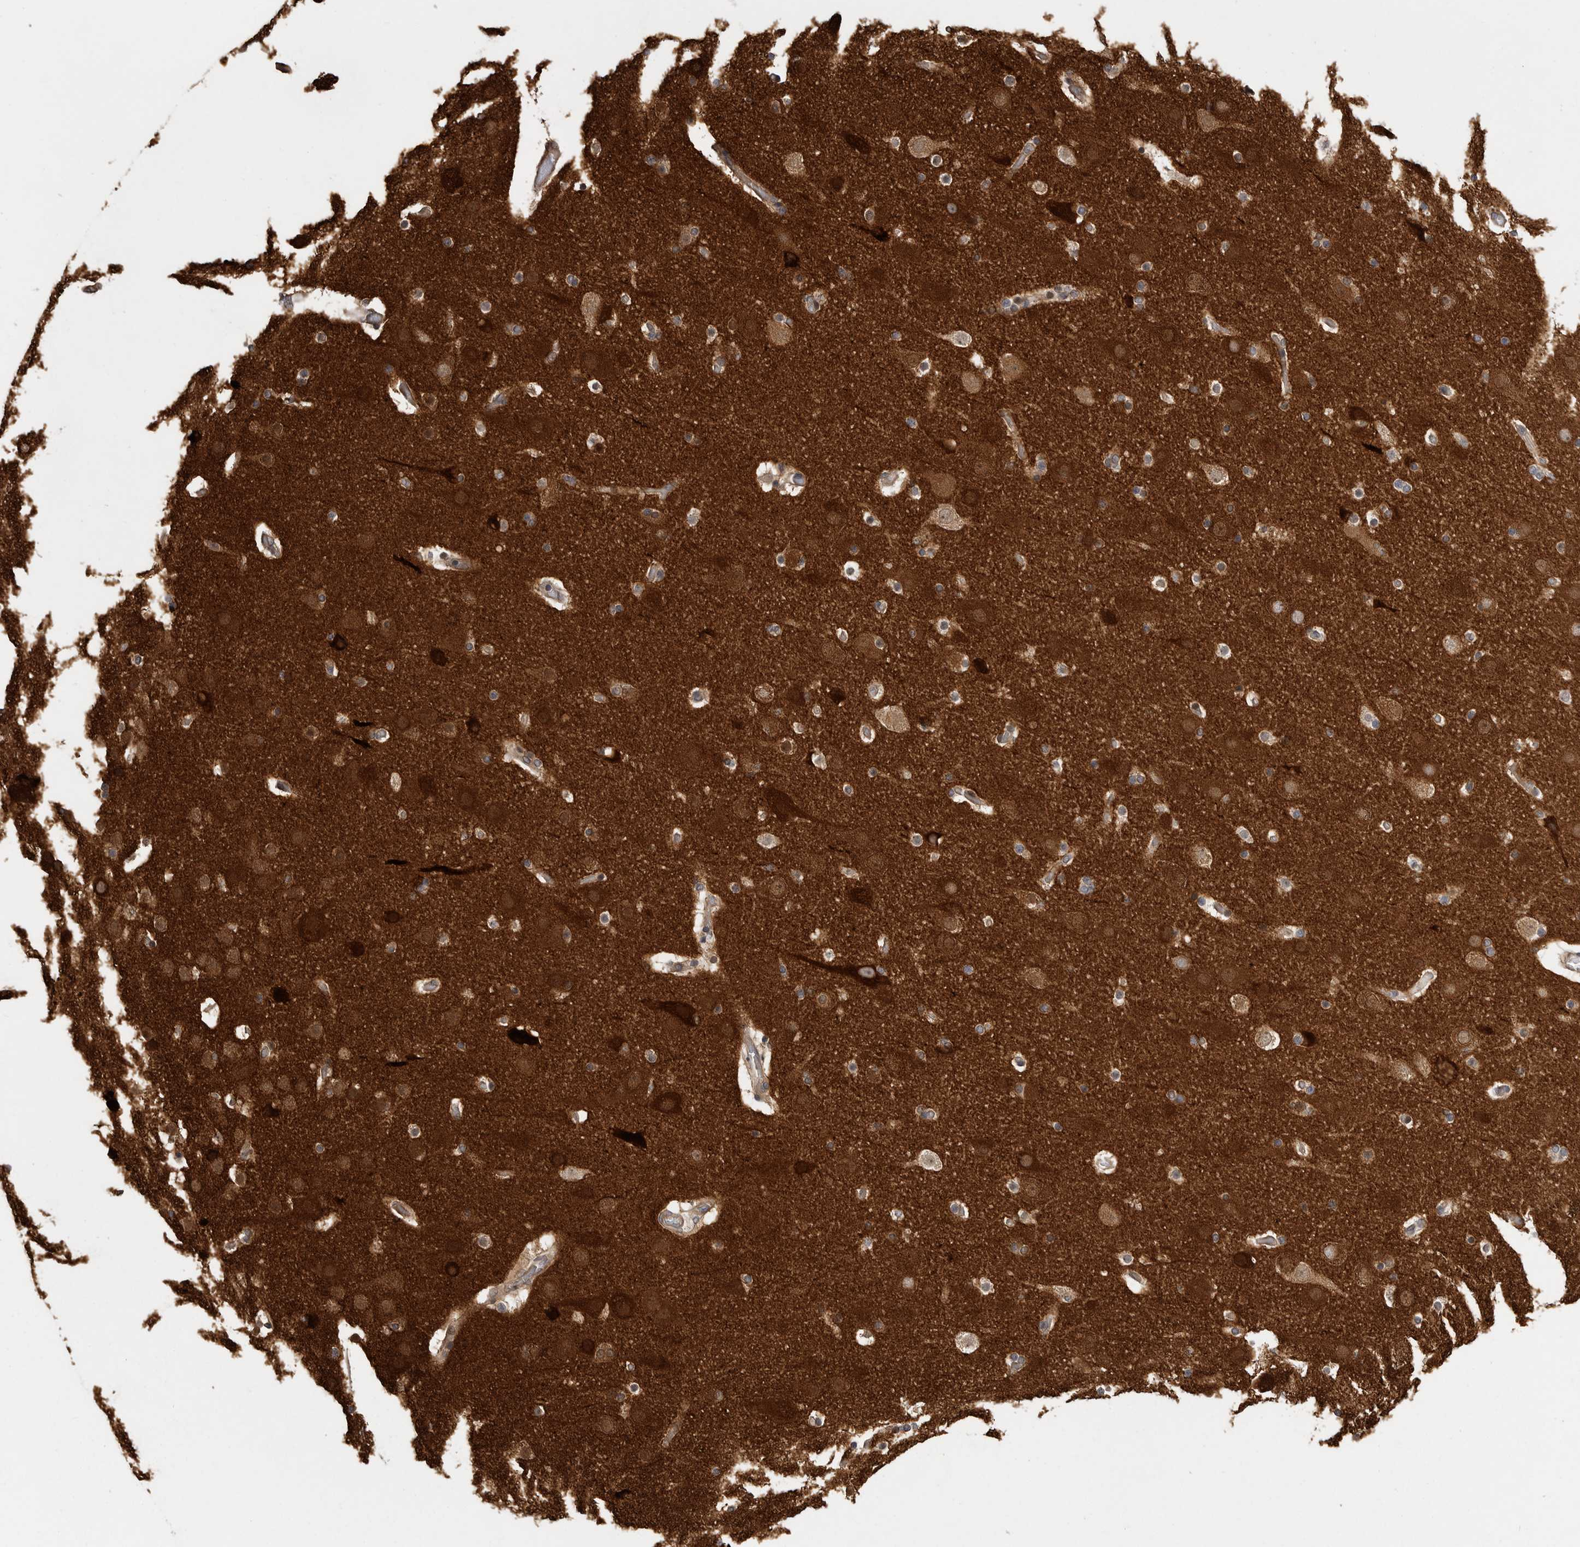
{"staining": {"intensity": "weak", "quantity": ">75%", "location": "cytoplasmic/membranous"}, "tissue": "cerebral cortex", "cell_type": "Endothelial cells", "image_type": "normal", "snomed": [{"axis": "morphology", "description": "Normal tissue, NOS"}, {"axis": "topography", "description": "Cerebral cortex"}], "caption": "Weak cytoplasmic/membranous expression for a protein is identified in approximately >75% of endothelial cells of benign cerebral cortex using IHC.", "gene": "OXR1", "patient": {"sex": "male", "age": 57}}